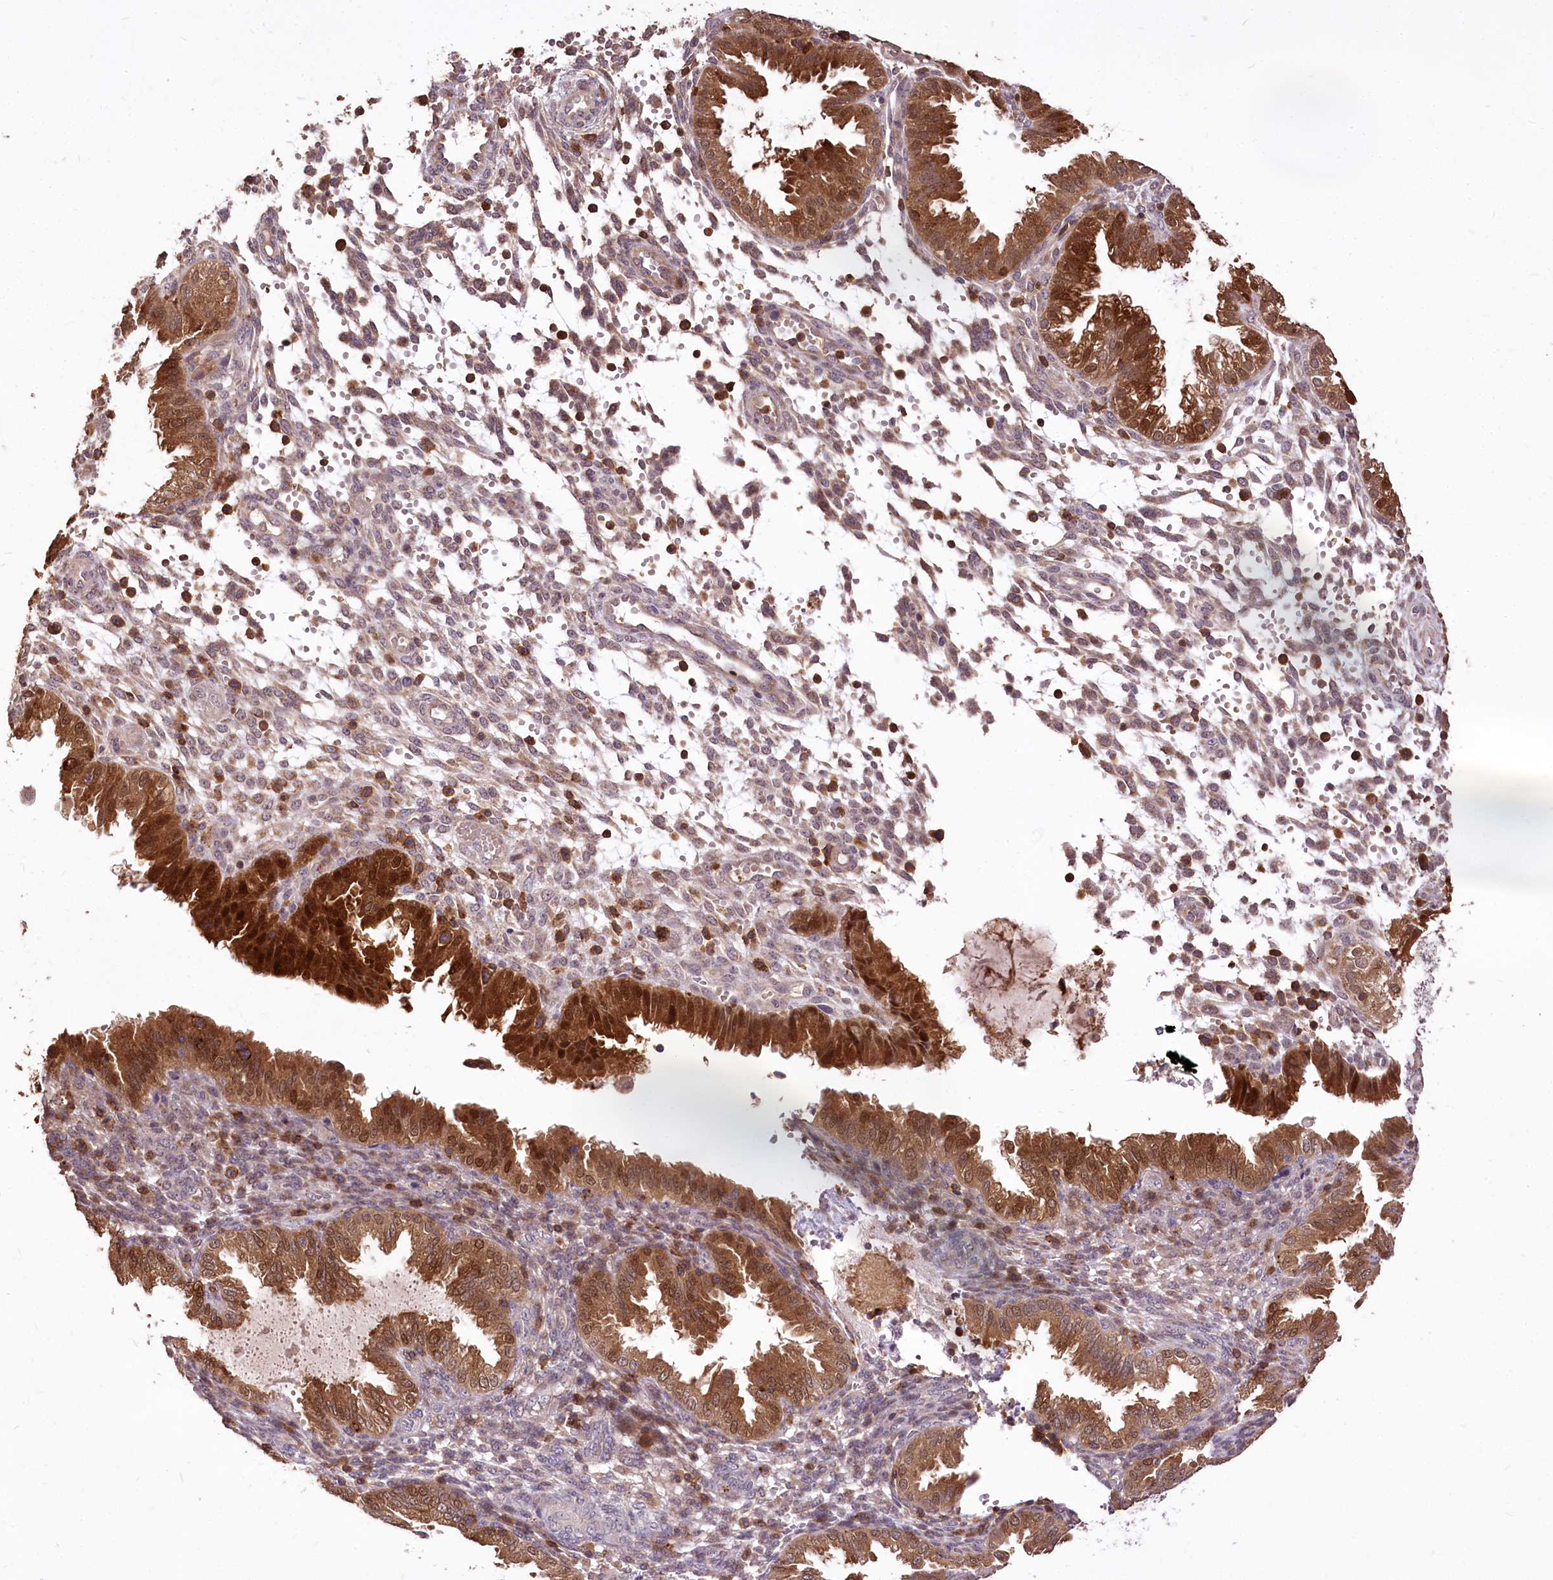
{"staining": {"intensity": "moderate", "quantity": "<25%", "location": "cytoplasmic/membranous,nuclear"}, "tissue": "endometrium", "cell_type": "Cells in endometrial stroma", "image_type": "normal", "snomed": [{"axis": "morphology", "description": "Normal tissue, NOS"}, {"axis": "topography", "description": "Endometrium"}], "caption": "IHC staining of benign endometrium, which demonstrates low levels of moderate cytoplasmic/membranous,nuclear staining in about <25% of cells in endometrial stroma indicating moderate cytoplasmic/membranous,nuclear protein staining. The staining was performed using DAB (brown) for protein detection and nuclei were counterstained in hematoxylin (blue).", "gene": "SERGEF", "patient": {"sex": "female", "age": 33}}